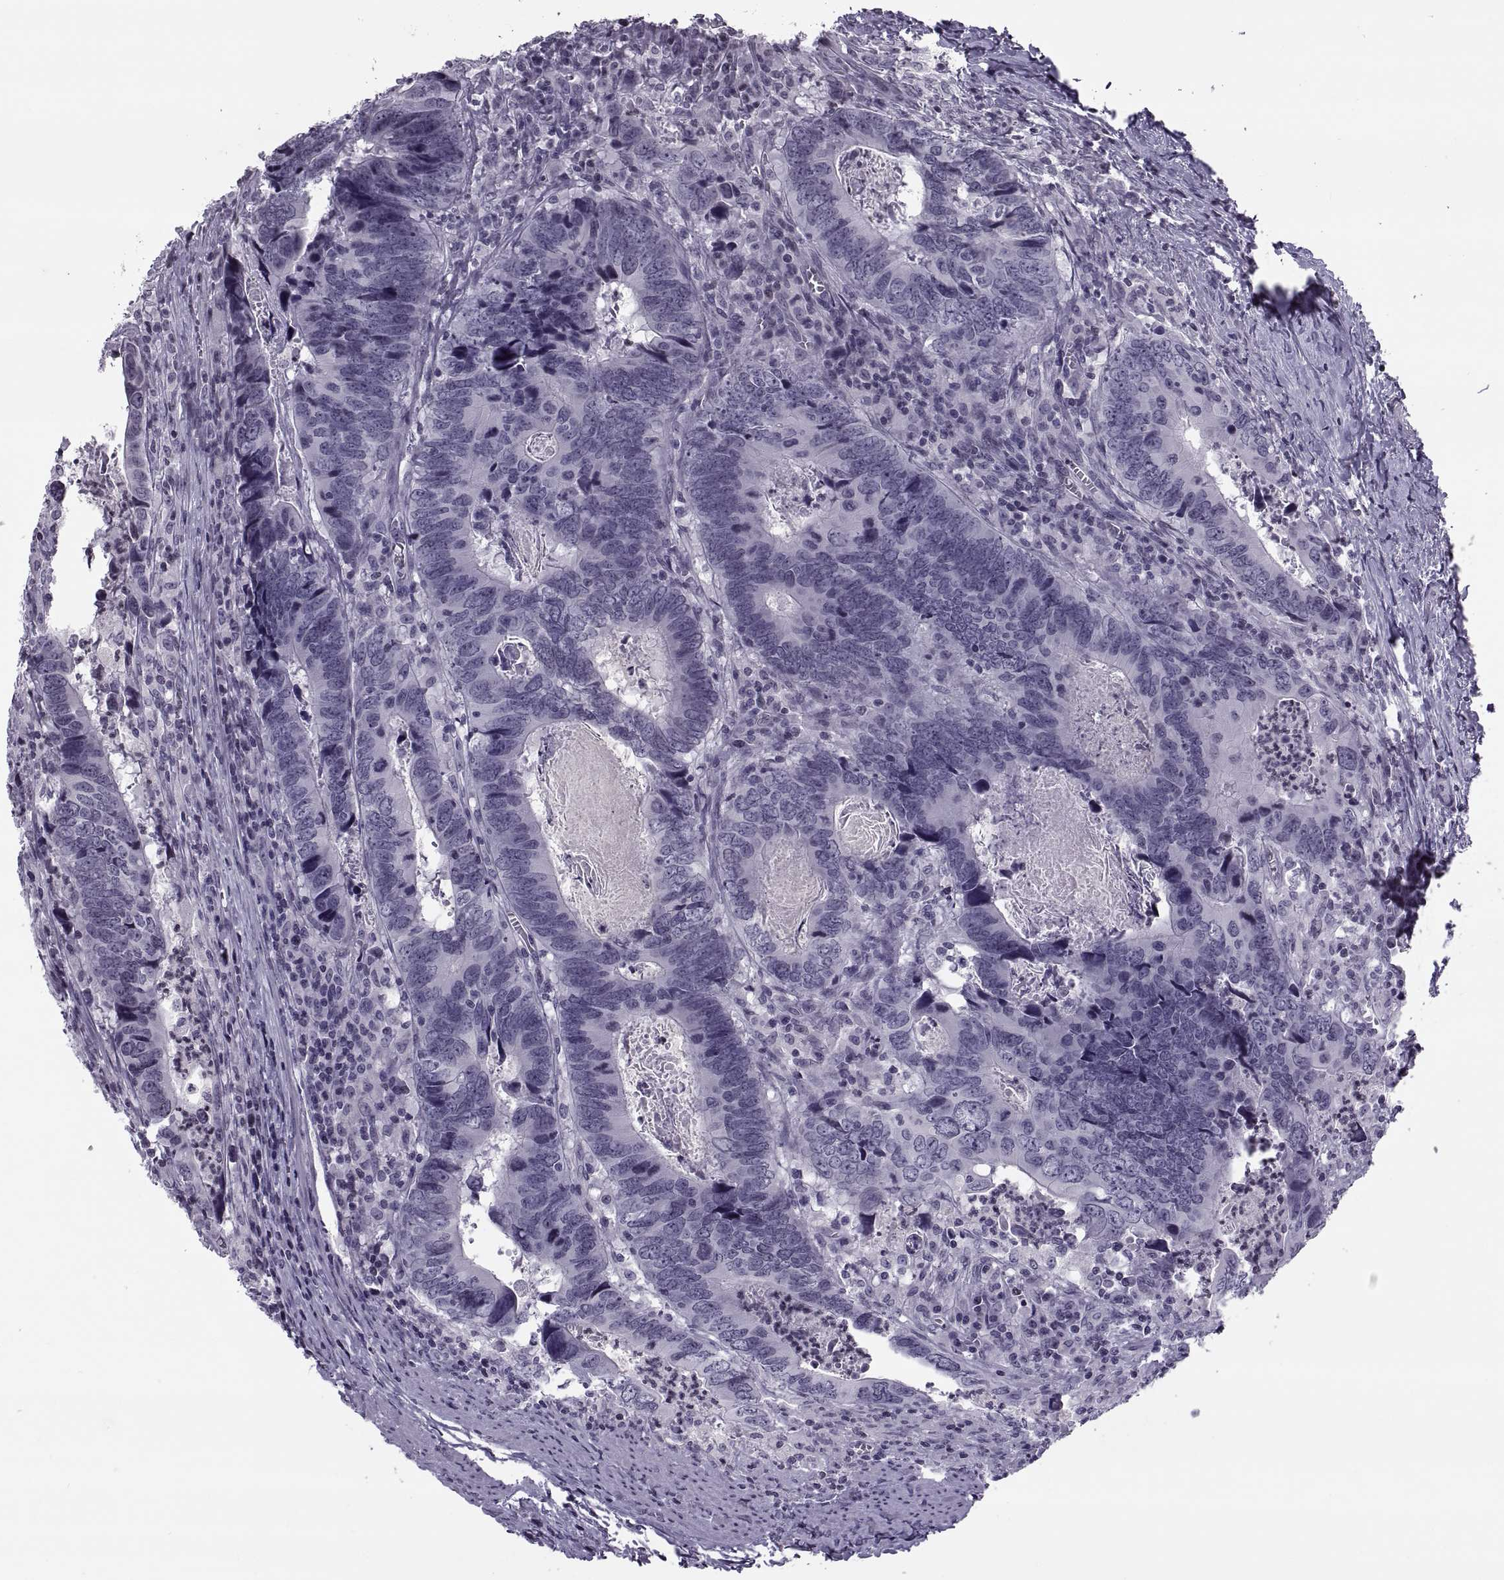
{"staining": {"intensity": "negative", "quantity": "none", "location": "none"}, "tissue": "colorectal cancer", "cell_type": "Tumor cells", "image_type": "cancer", "snomed": [{"axis": "morphology", "description": "Adenocarcinoma, NOS"}, {"axis": "topography", "description": "Colon"}], "caption": "This image is of colorectal cancer stained with immunohistochemistry to label a protein in brown with the nuclei are counter-stained blue. There is no staining in tumor cells.", "gene": "H1-8", "patient": {"sex": "female", "age": 82}}